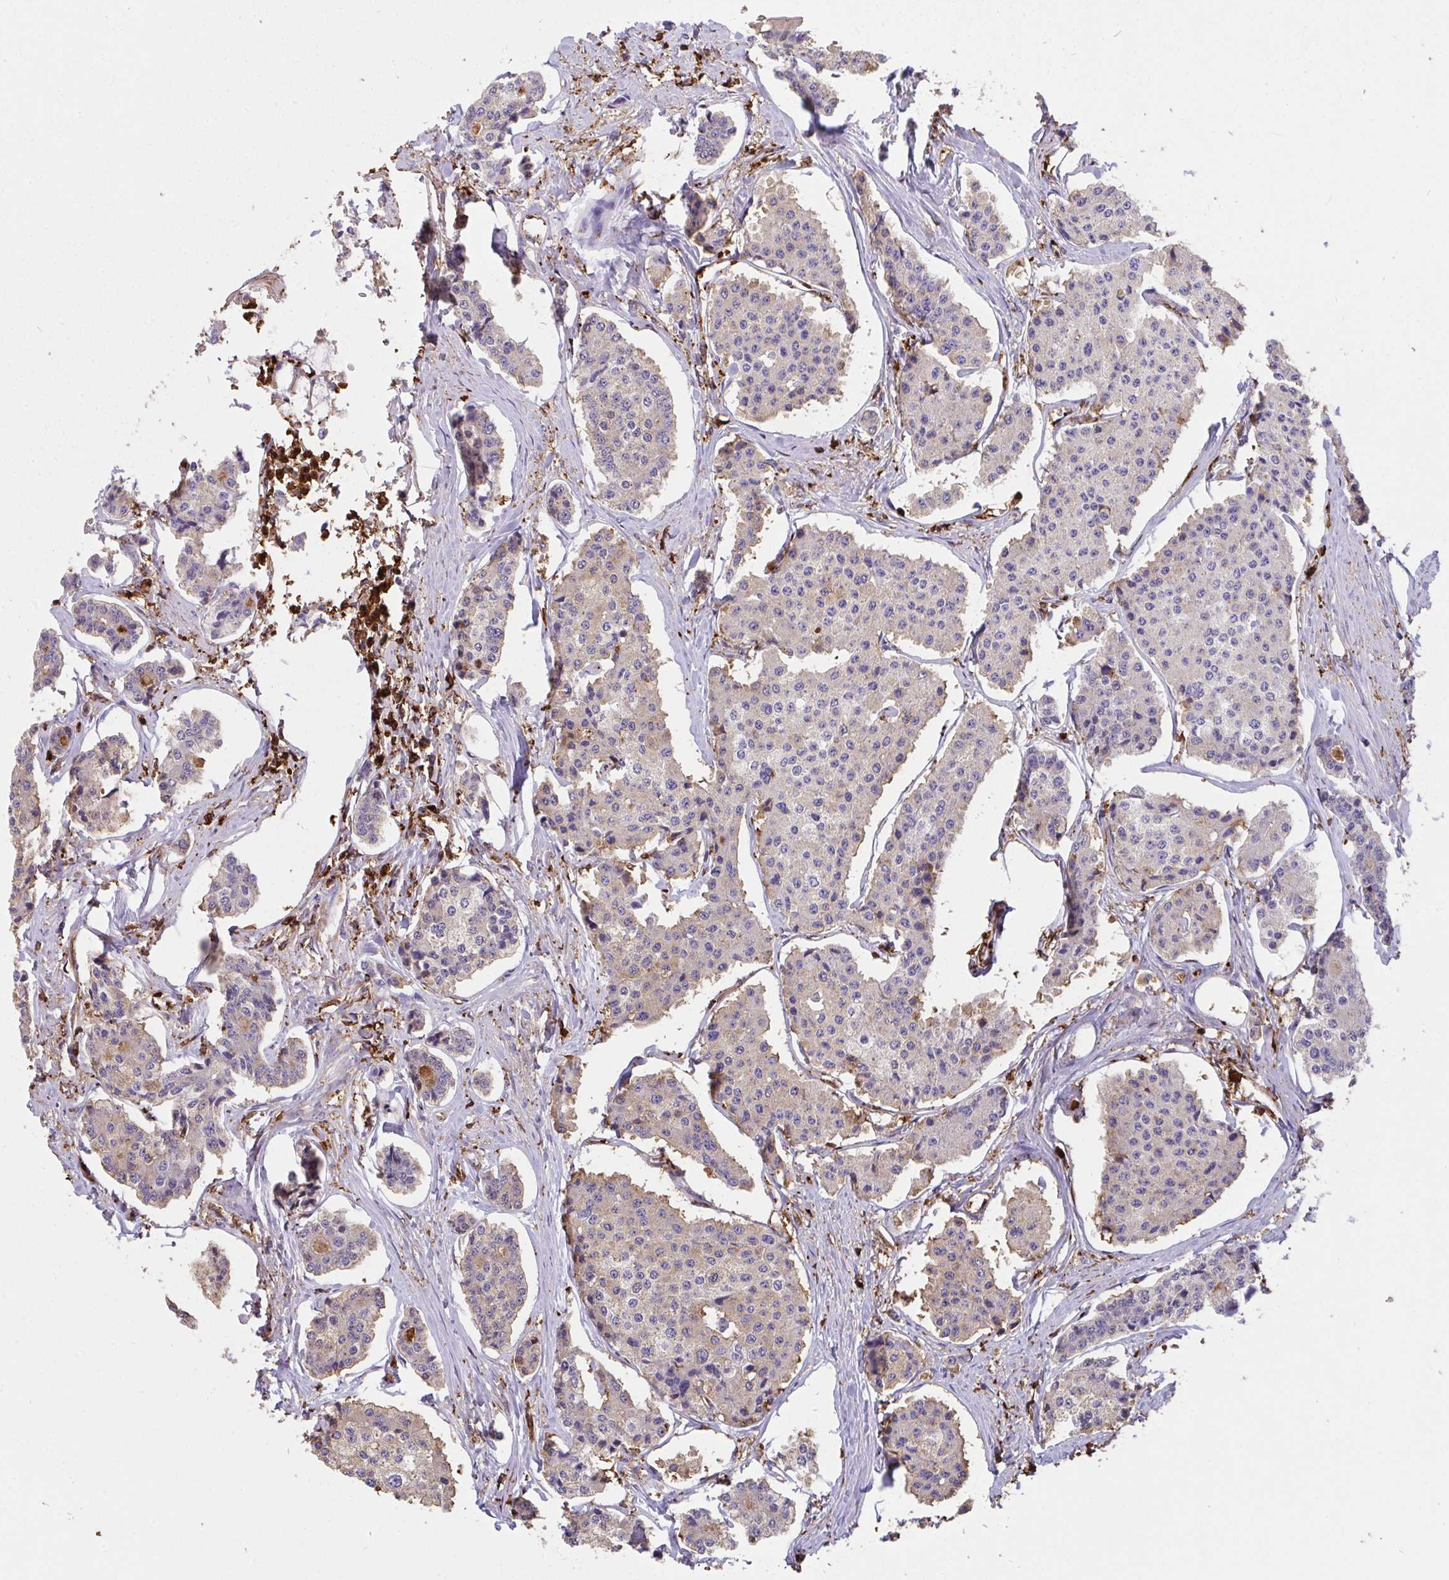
{"staining": {"intensity": "weak", "quantity": "<25%", "location": "cytoplasmic/membranous"}, "tissue": "carcinoid", "cell_type": "Tumor cells", "image_type": "cancer", "snomed": [{"axis": "morphology", "description": "Carcinoid, malignant, NOS"}, {"axis": "topography", "description": "Small intestine"}], "caption": "High magnification brightfield microscopy of carcinoid stained with DAB (3,3'-diaminobenzidine) (brown) and counterstained with hematoxylin (blue): tumor cells show no significant staining. (DAB (3,3'-diaminobenzidine) IHC with hematoxylin counter stain).", "gene": "CFL1", "patient": {"sex": "female", "age": 65}}